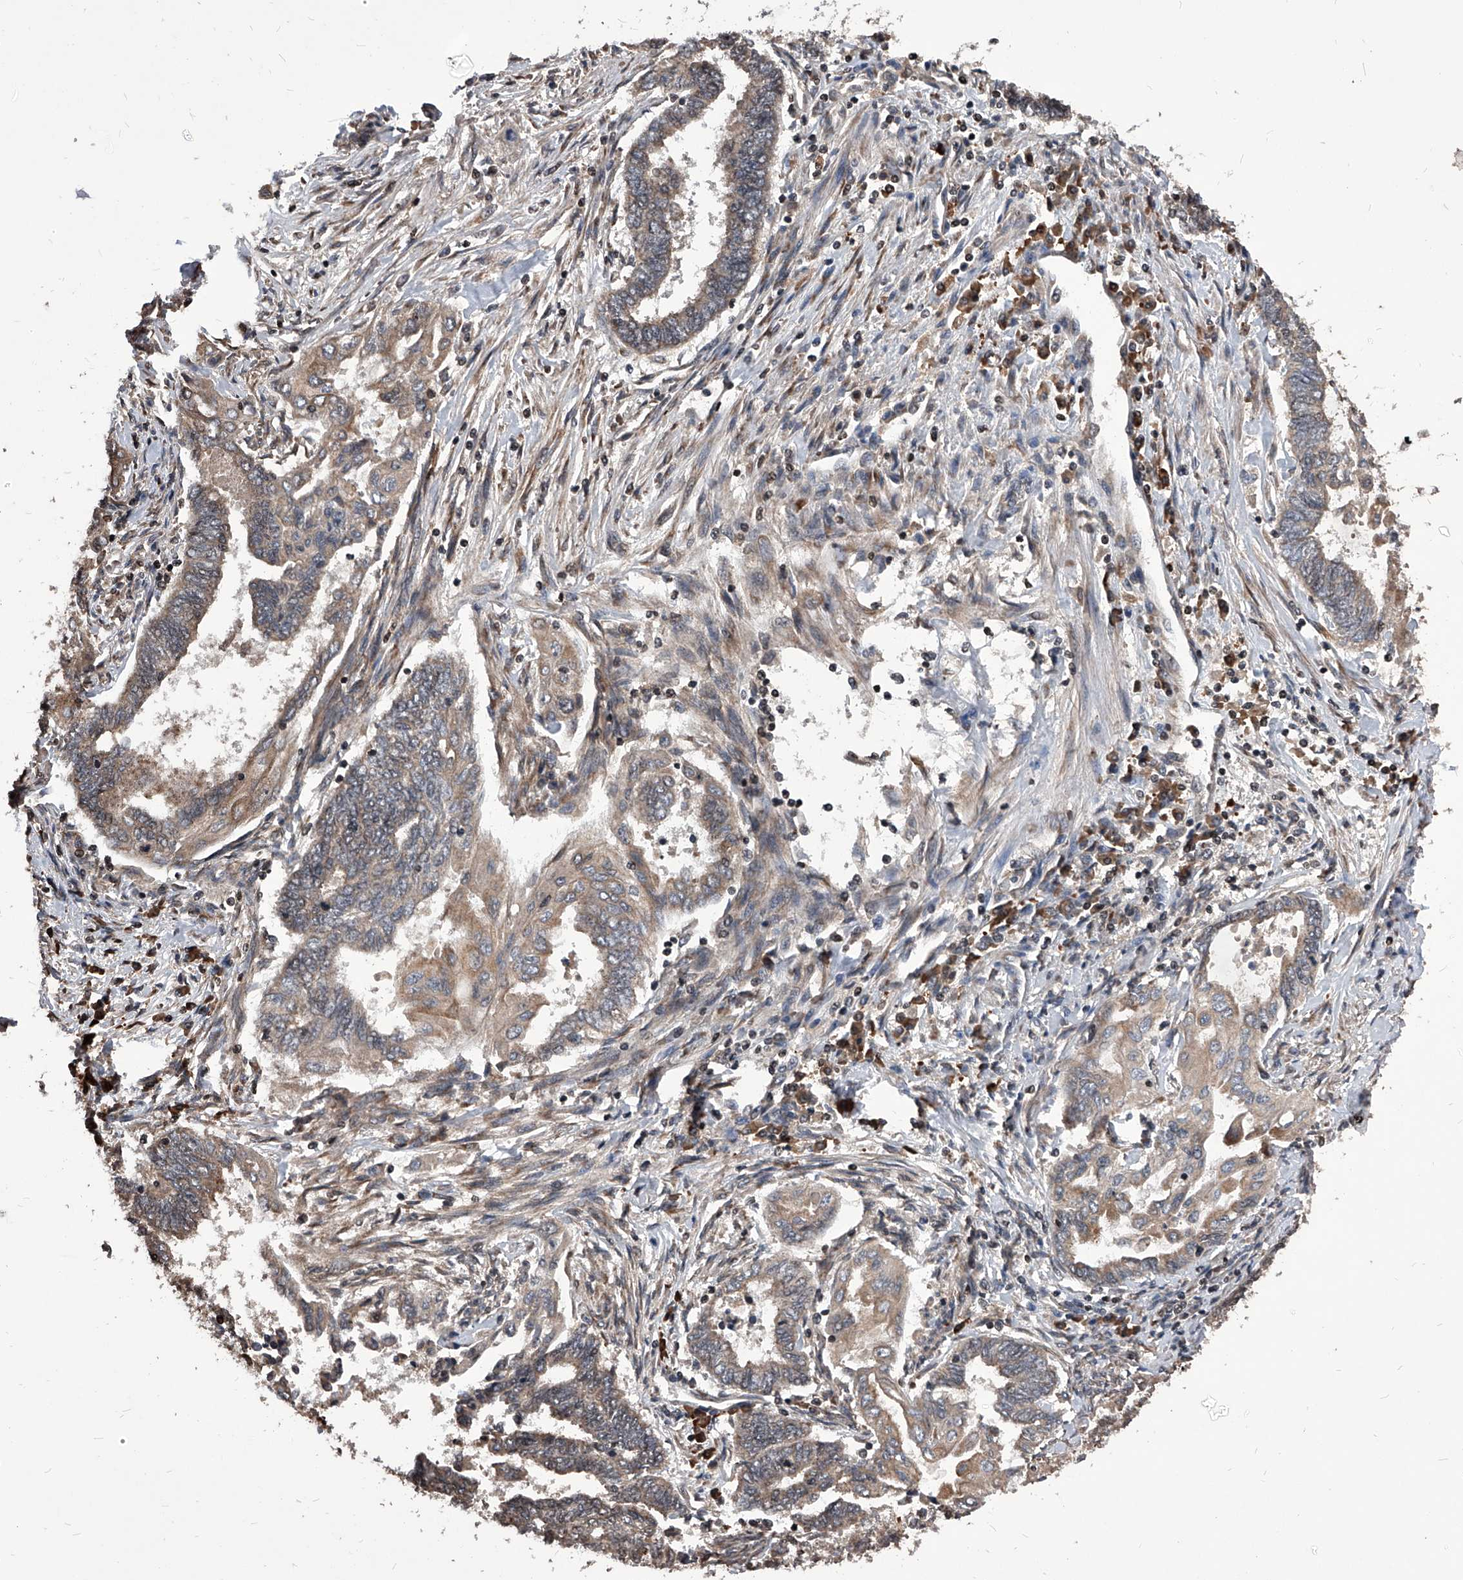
{"staining": {"intensity": "weak", "quantity": "25%-75%", "location": "cytoplasmic/membranous"}, "tissue": "endometrial cancer", "cell_type": "Tumor cells", "image_type": "cancer", "snomed": [{"axis": "morphology", "description": "Adenocarcinoma, NOS"}, {"axis": "topography", "description": "Uterus"}, {"axis": "topography", "description": "Endometrium"}], "caption": "DAB immunohistochemical staining of human adenocarcinoma (endometrial) reveals weak cytoplasmic/membranous protein expression in approximately 25%-75% of tumor cells. (Brightfield microscopy of DAB IHC at high magnification).", "gene": "ID1", "patient": {"sex": "female", "age": 70}}